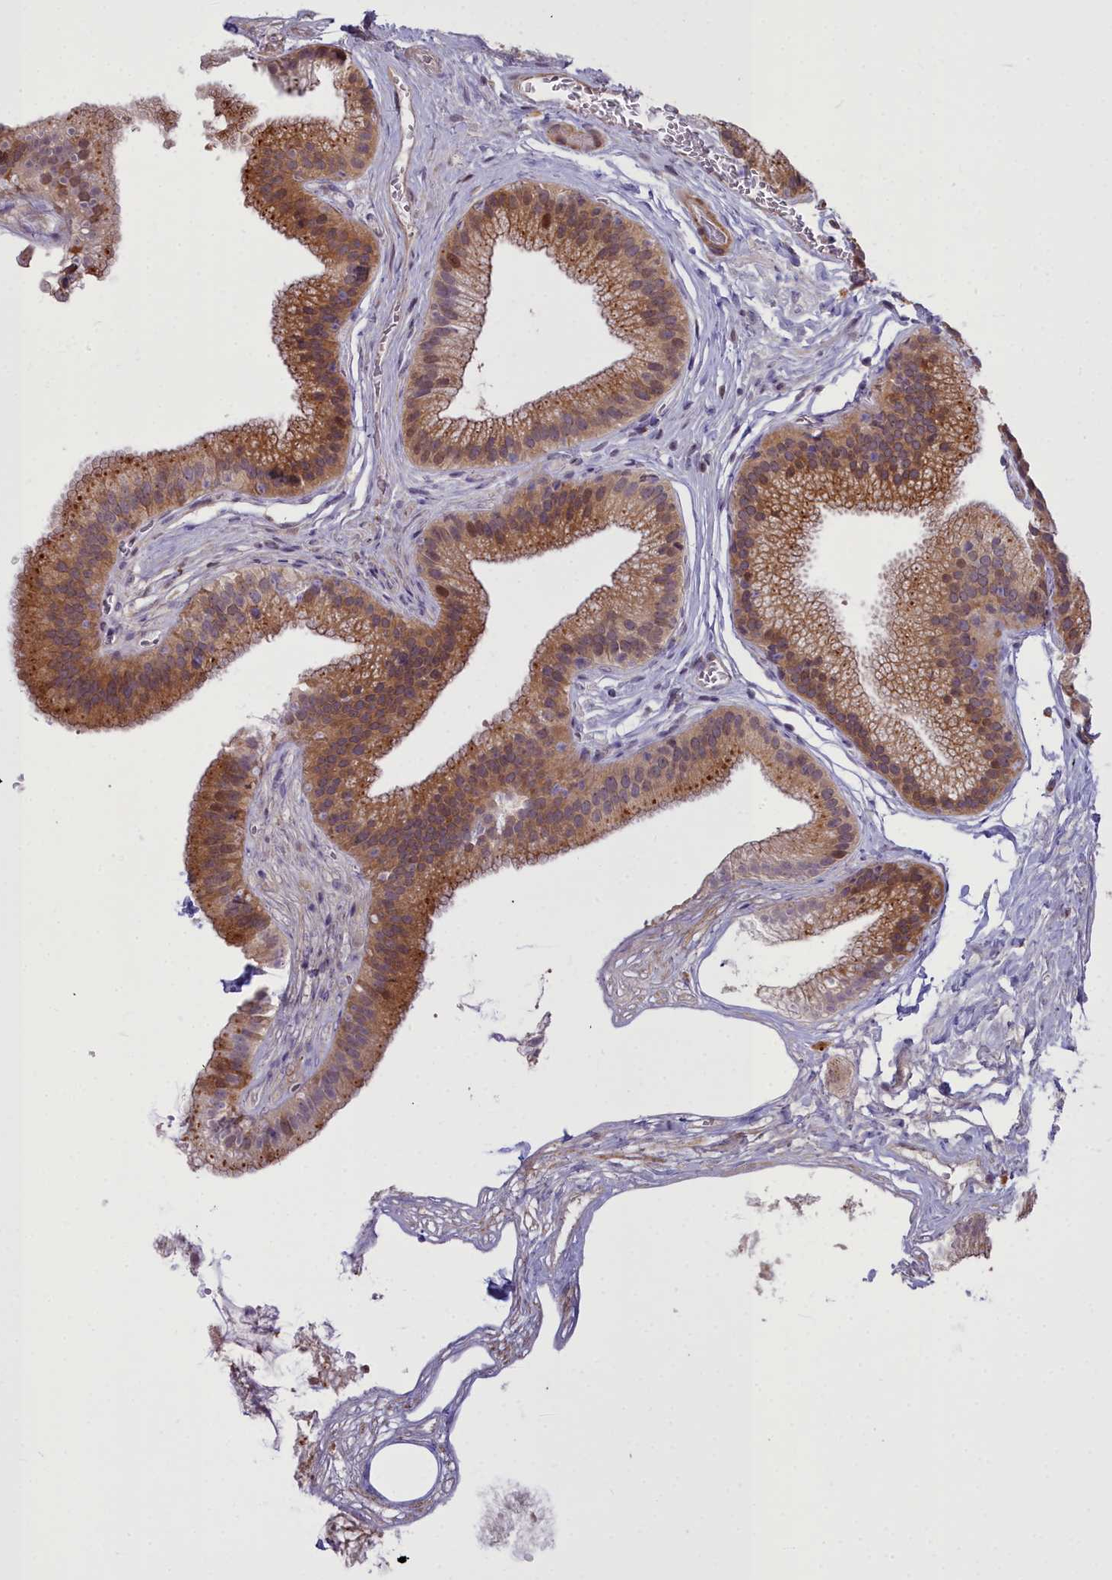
{"staining": {"intensity": "moderate", "quantity": ">75%", "location": "cytoplasmic/membranous,nuclear"}, "tissue": "gallbladder", "cell_type": "Glandular cells", "image_type": "normal", "snomed": [{"axis": "morphology", "description": "Normal tissue, NOS"}, {"axis": "topography", "description": "Gallbladder"}], "caption": "Immunohistochemical staining of normal gallbladder shows >75% levels of moderate cytoplasmic/membranous,nuclear protein staining in approximately >75% of glandular cells. The protein of interest is stained brown, and the nuclei are stained in blue (DAB (3,3'-diaminobenzidine) IHC with brightfield microscopy, high magnification).", "gene": "GLYATL3", "patient": {"sex": "female", "age": 54}}